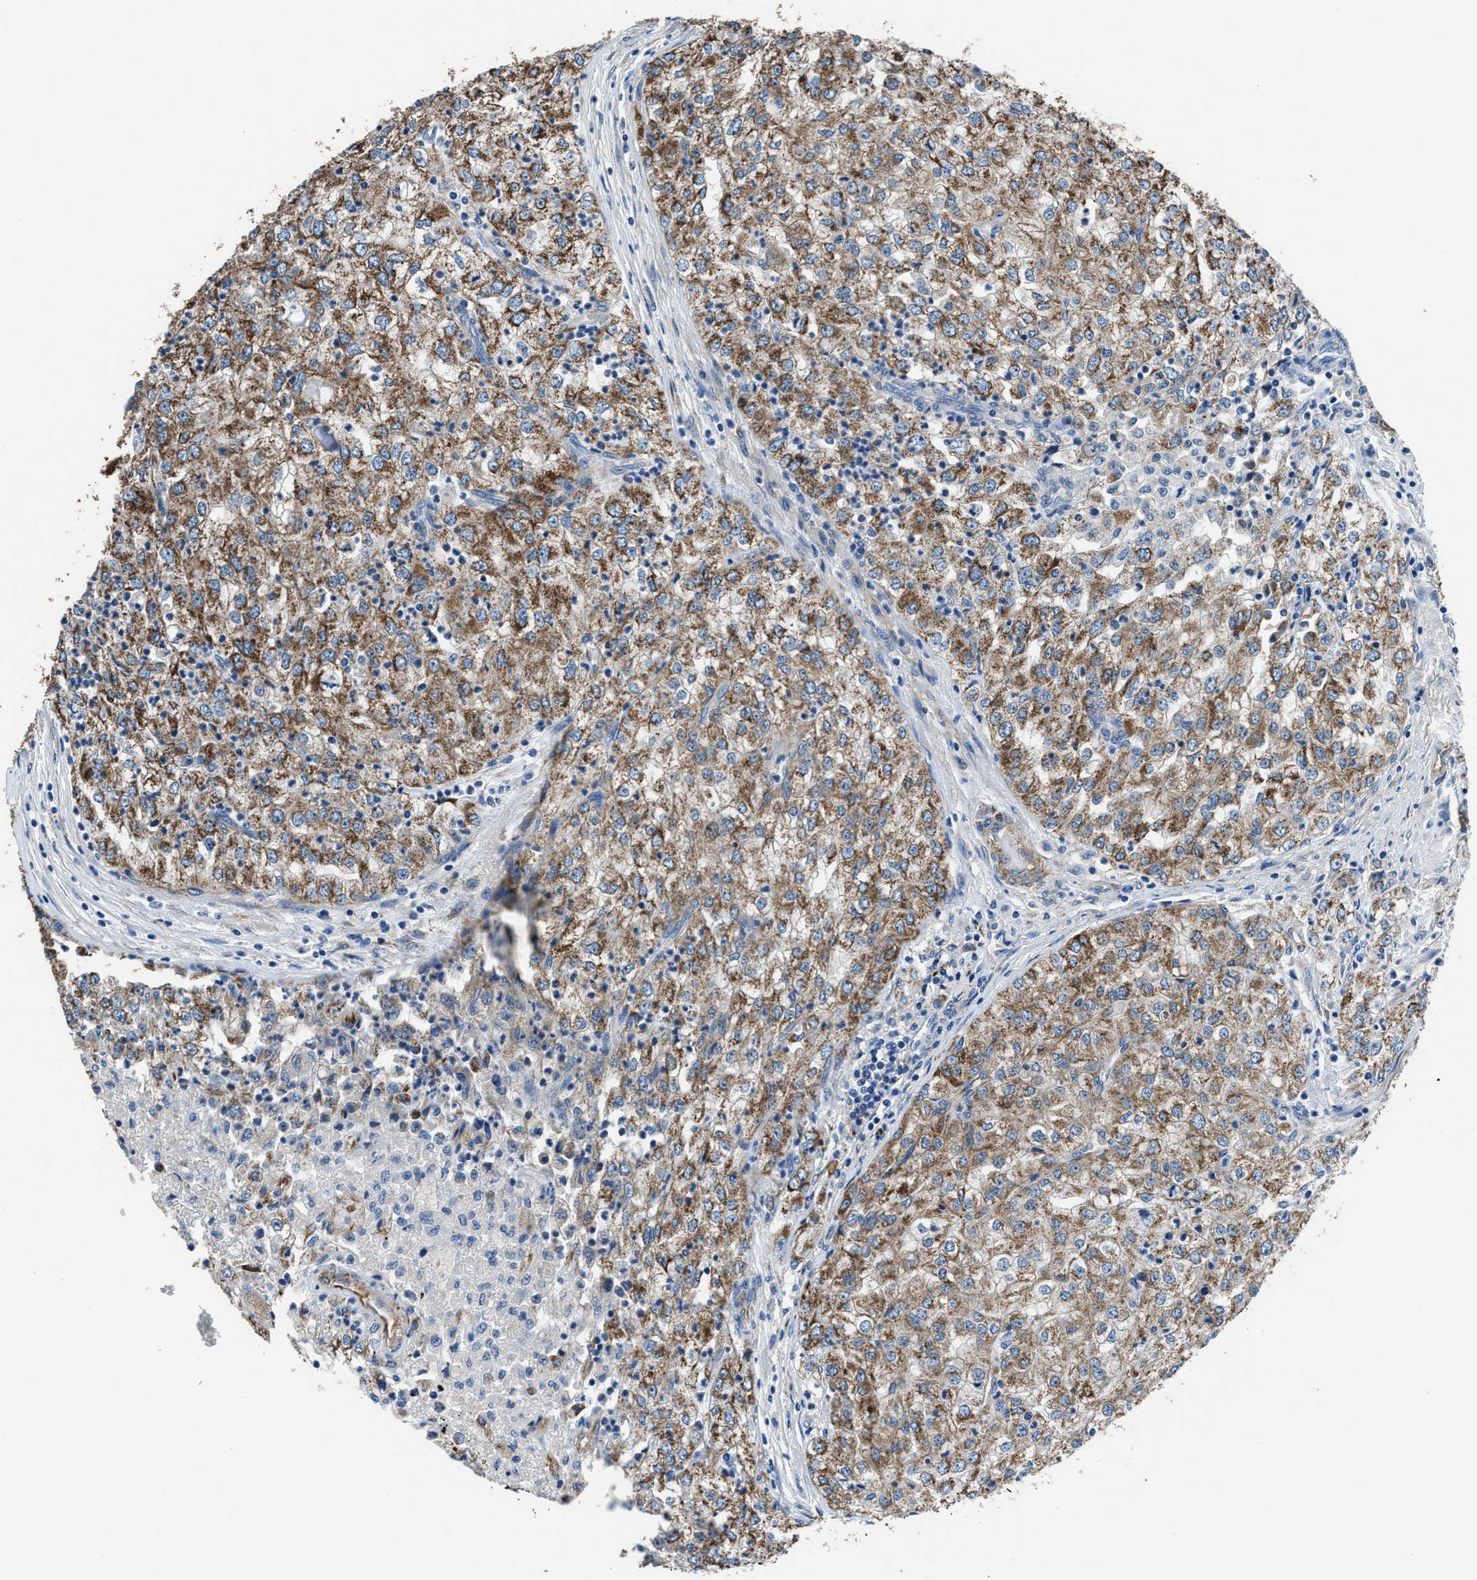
{"staining": {"intensity": "moderate", "quantity": ">75%", "location": "cytoplasmic/membranous"}, "tissue": "renal cancer", "cell_type": "Tumor cells", "image_type": "cancer", "snomed": [{"axis": "morphology", "description": "Adenocarcinoma, NOS"}, {"axis": "topography", "description": "Kidney"}], "caption": "Renal cancer (adenocarcinoma) stained for a protein (brown) exhibits moderate cytoplasmic/membranous positive positivity in approximately >75% of tumor cells.", "gene": "PRTFDC1", "patient": {"sex": "female", "age": 54}}